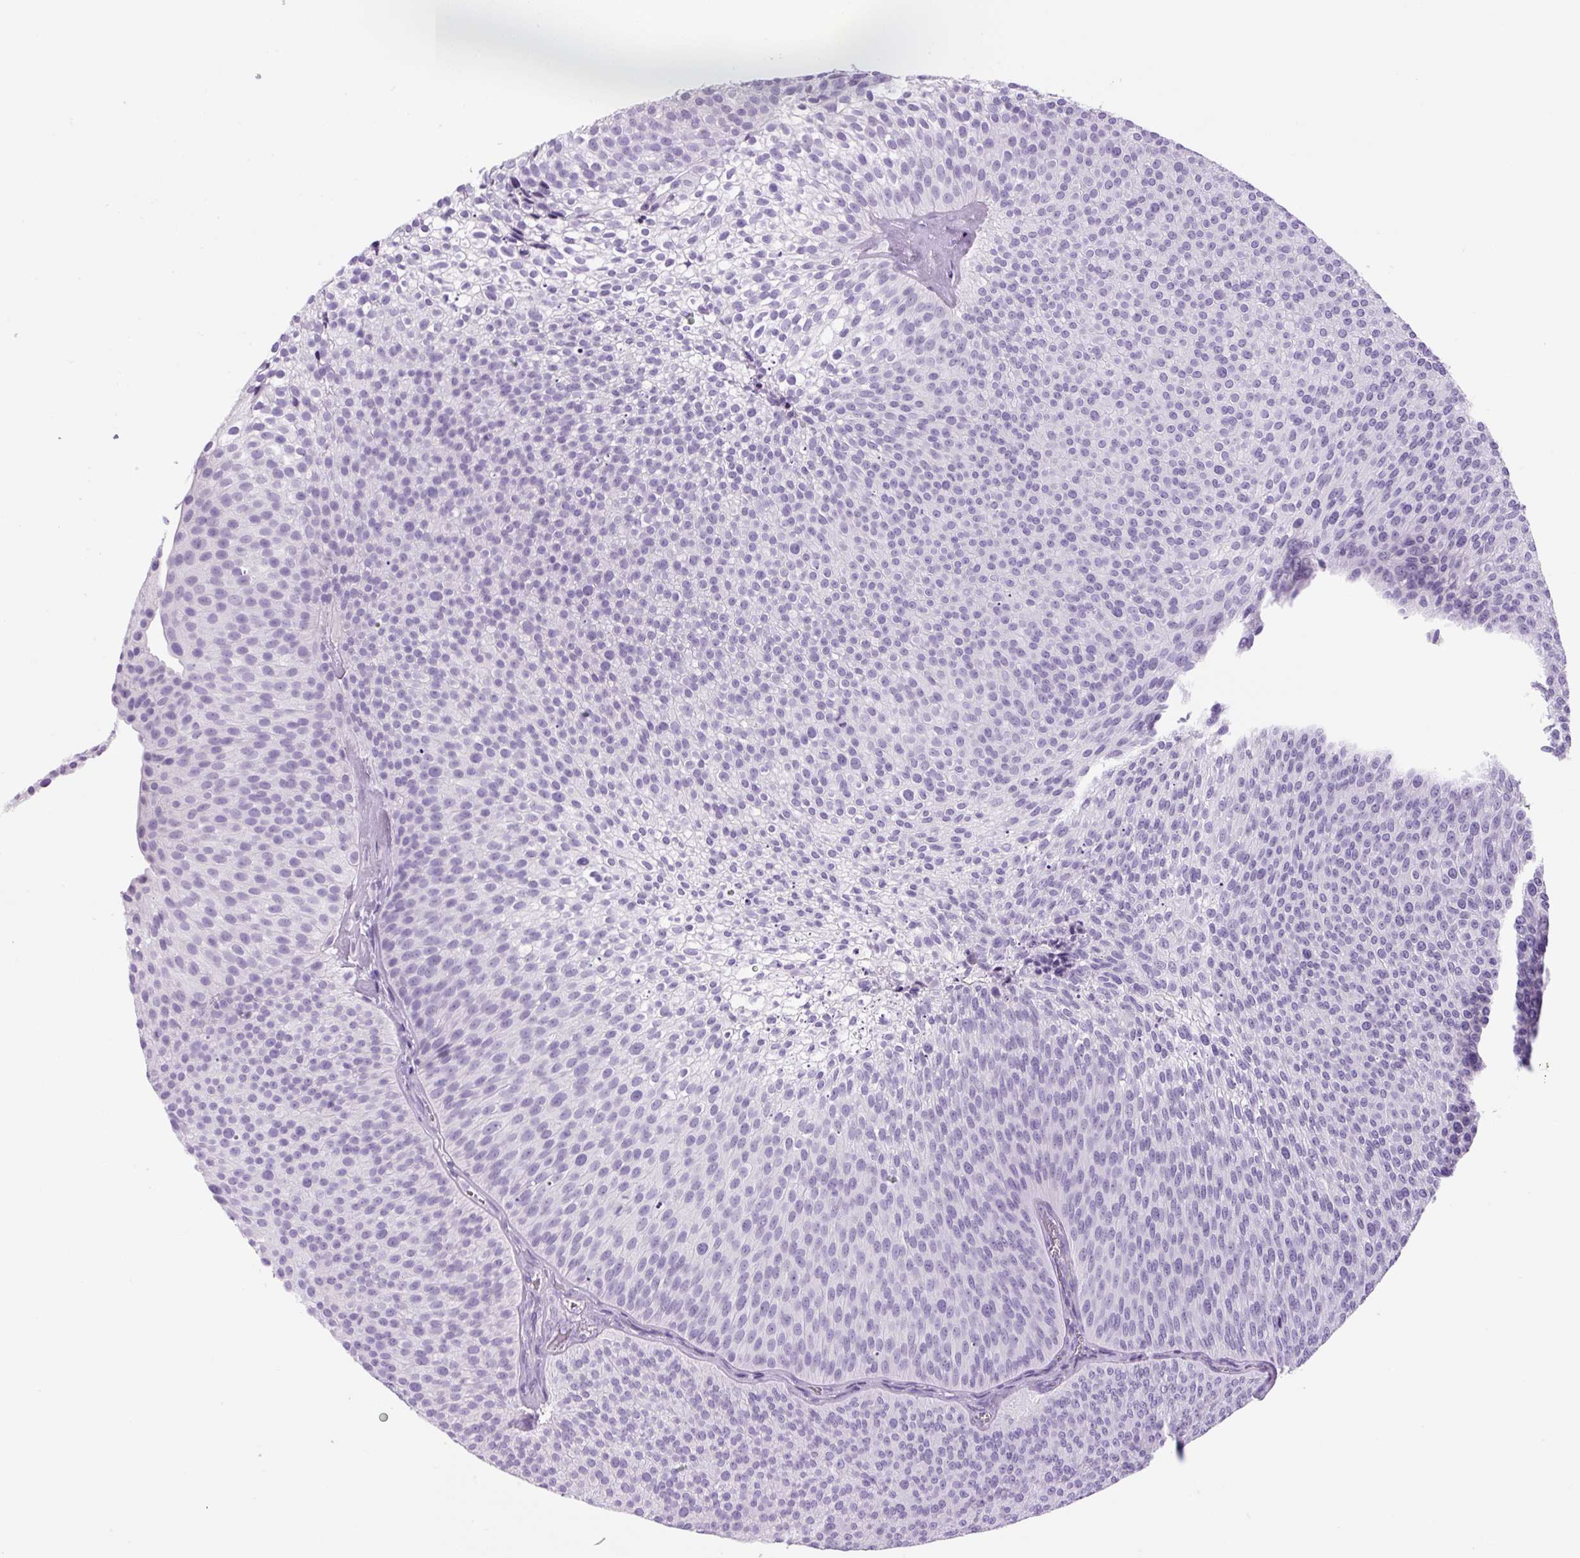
{"staining": {"intensity": "negative", "quantity": "none", "location": "none"}, "tissue": "urothelial cancer", "cell_type": "Tumor cells", "image_type": "cancer", "snomed": [{"axis": "morphology", "description": "Urothelial carcinoma, Low grade"}, {"axis": "topography", "description": "Urinary bladder"}], "caption": "Immunohistochemical staining of urothelial carcinoma (low-grade) demonstrates no significant staining in tumor cells.", "gene": "PRRT1", "patient": {"sex": "male", "age": 91}}